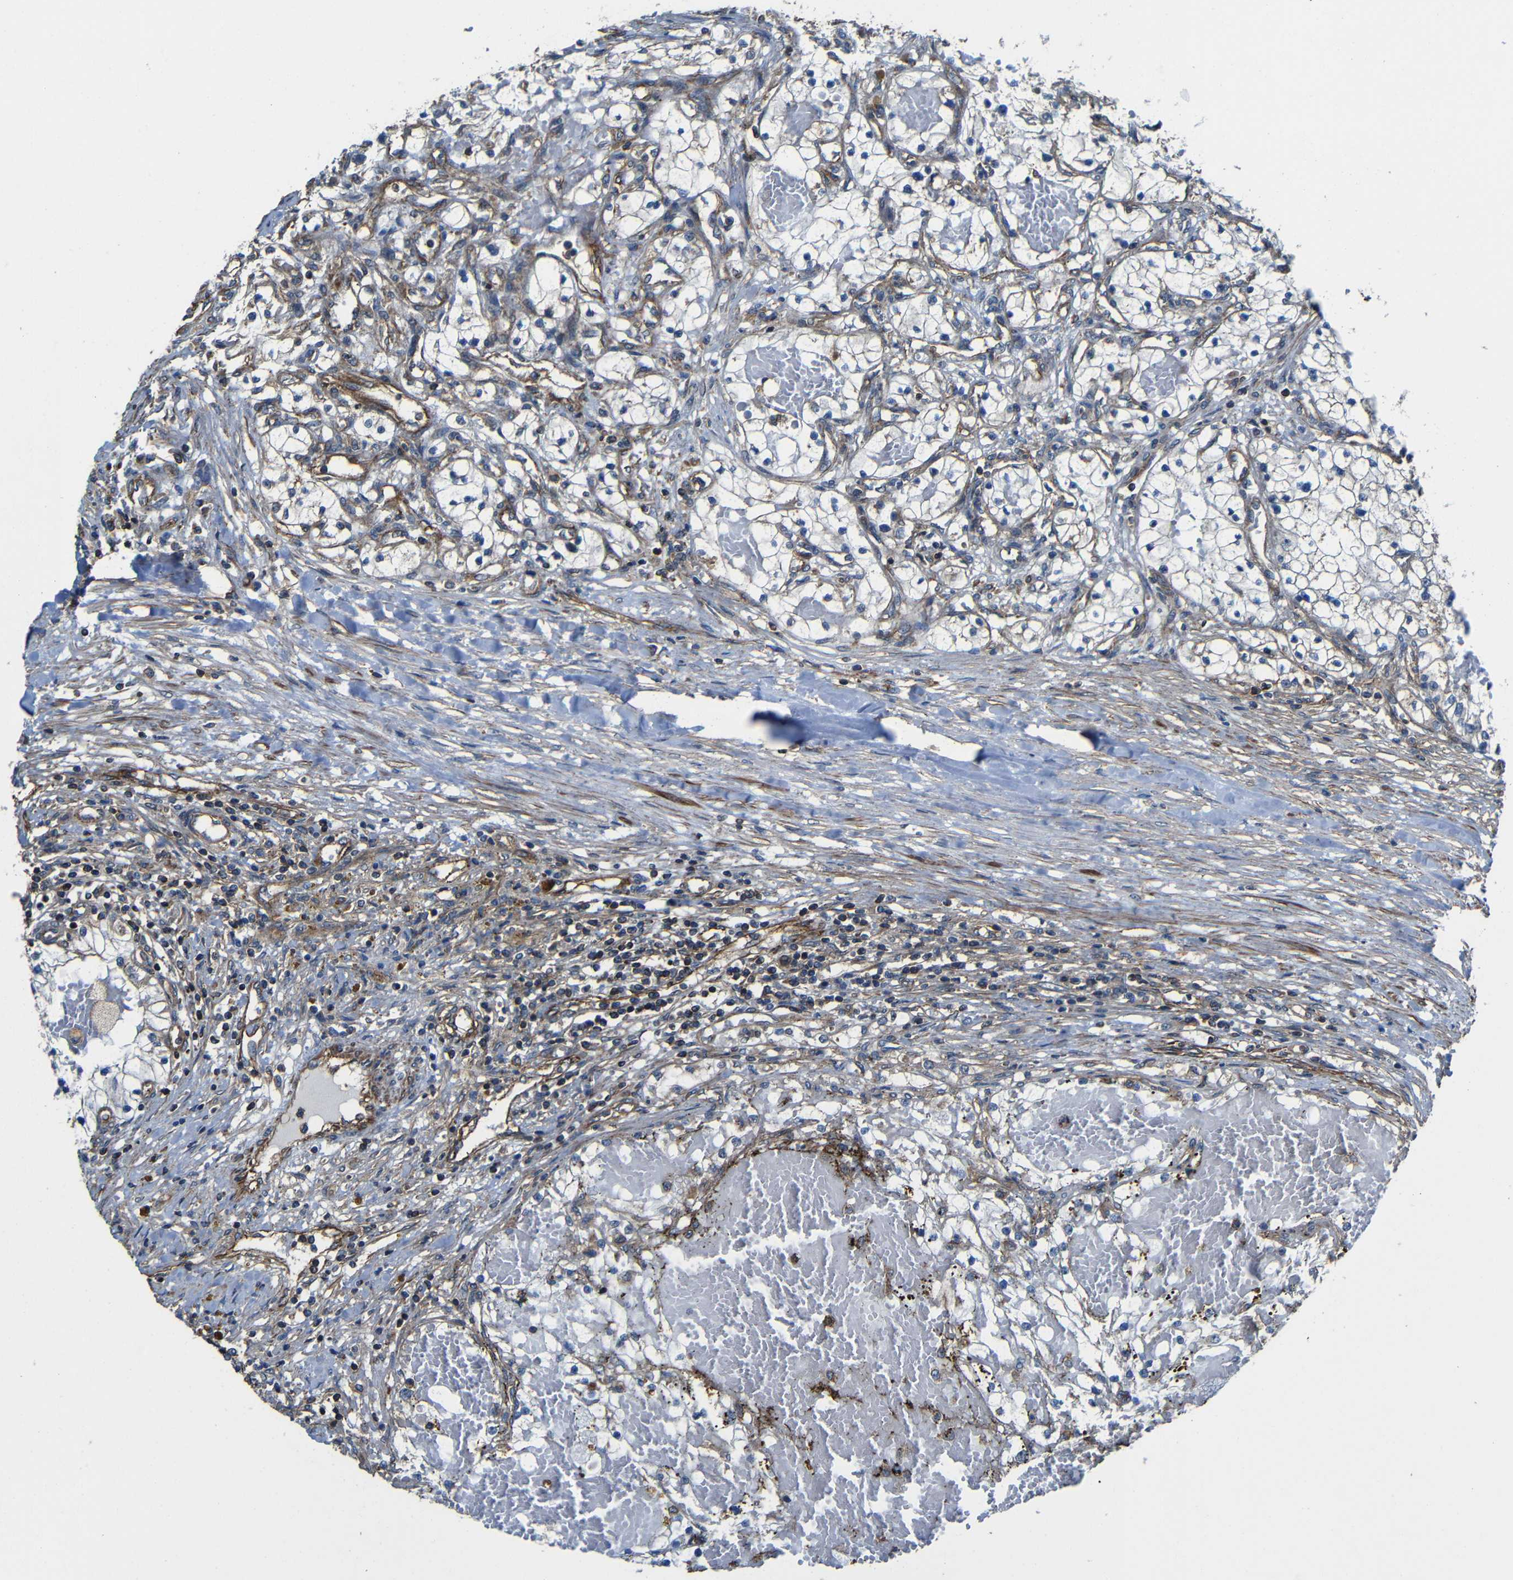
{"staining": {"intensity": "weak", "quantity": "<25%", "location": "cytoplasmic/membranous"}, "tissue": "renal cancer", "cell_type": "Tumor cells", "image_type": "cancer", "snomed": [{"axis": "morphology", "description": "Adenocarcinoma, NOS"}, {"axis": "topography", "description": "Kidney"}], "caption": "An IHC image of renal cancer (adenocarcinoma) is shown. There is no staining in tumor cells of renal cancer (adenocarcinoma).", "gene": "PTCH1", "patient": {"sex": "male", "age": 68}}